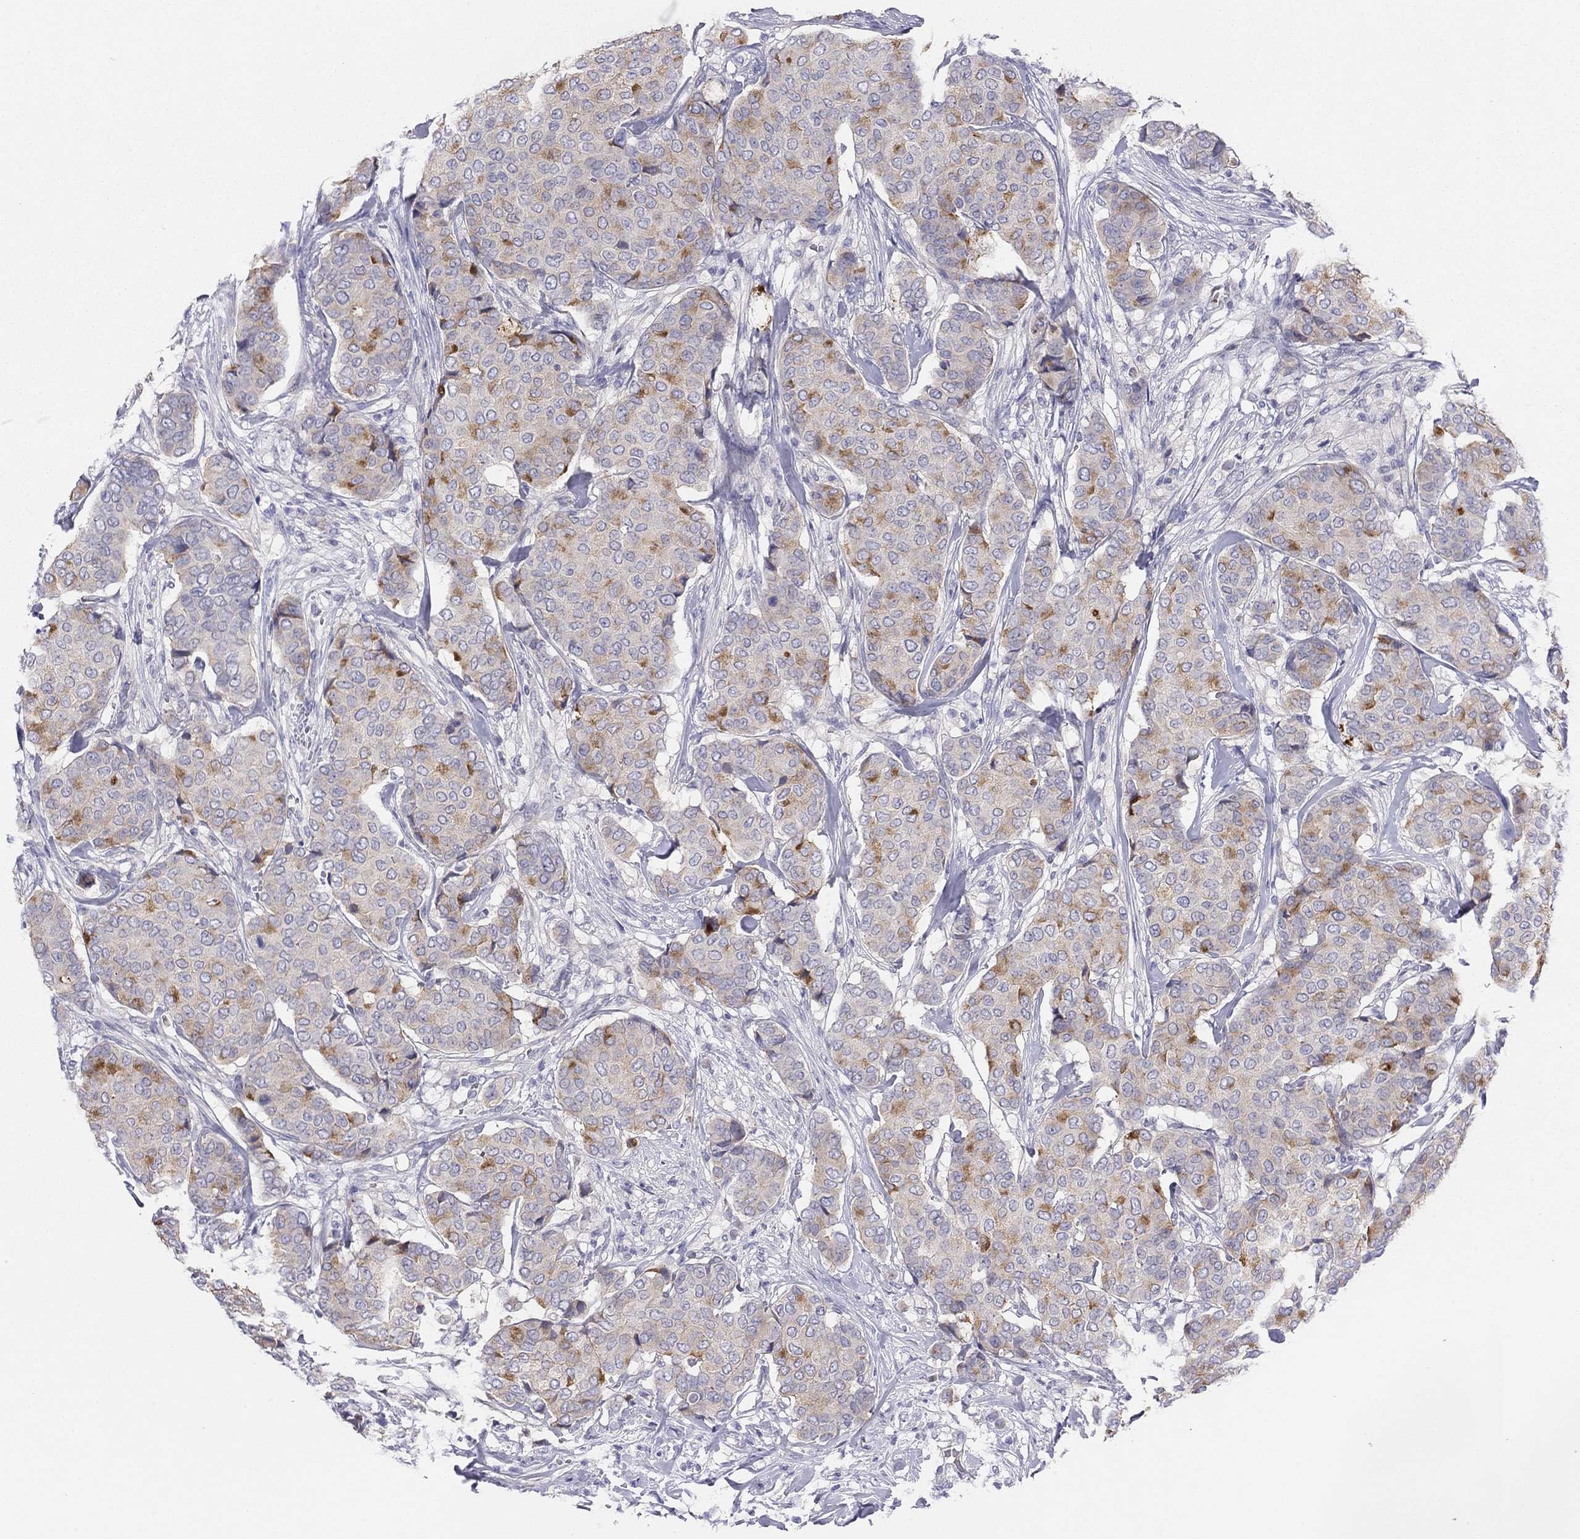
{"staining": {"intensity": "strong", "quantity": "<25%", "location": "cytoplasmic/membranous"}, "tissue": "breast cancer", "cell_type": "Tumor cells", "image_type": "cancer", "snomed": [{"axis": "morphology", "description": "Duct carcinoma"}, {"axis": "topography", "description": "Breast"}], "caption": "Immunohistochemistry (IHC) micrograph of infiltrating ductal carcinoma (breast) stained for a protein (brown), which demonstrates medium levels of strong cytoplasmic/membranous expression in approximately <25% of tumor cells.", "gene": "MGAT4C", "patient": {"sex": "female", "age": 75}}